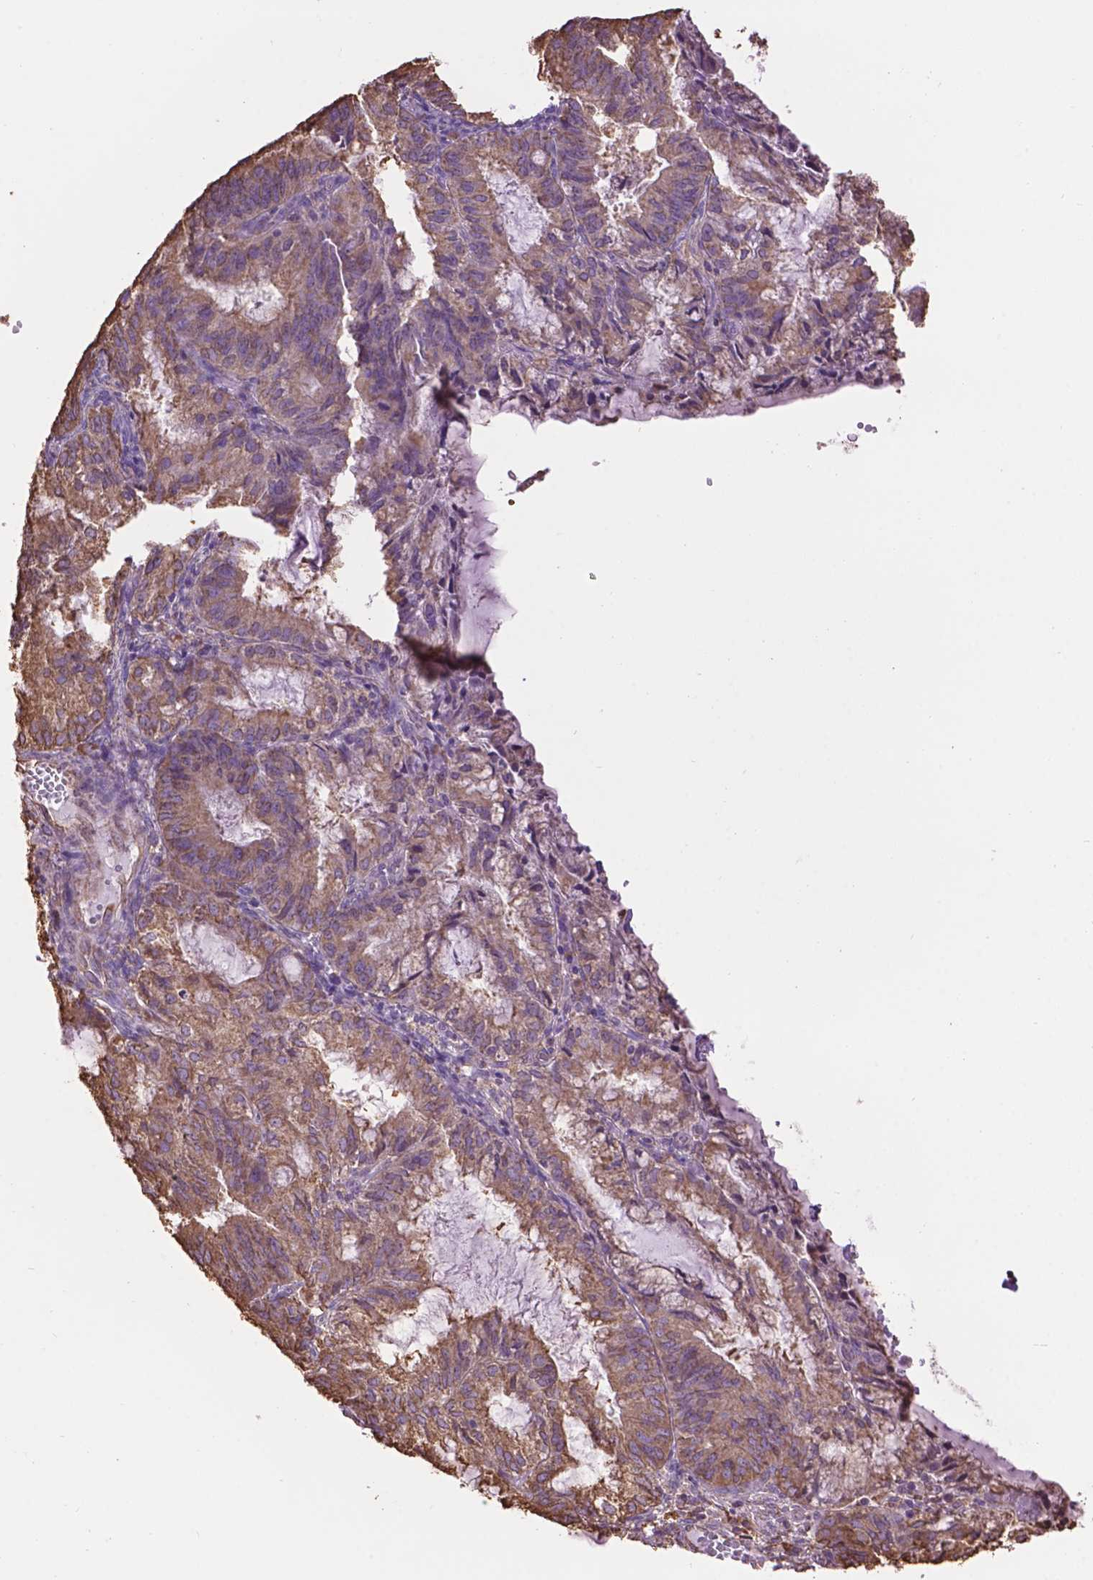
{"staining": {"intensity": "weak", "quantity": ">75%", "location": "cytoplasmic/membranous"}, "tissue": "endometrial cancer", "cell_type": "Tumor cells", "image_type": "cancer", "snomed": [{"axis": "morphology", "description": "Adenocarcinoma, NOS"}, {"axis": "topography", "description": "Endometrium"}], "caption": "A brown stain labels weak cytoplasmic/membranous expression of a protein in endometrial adenocarcinoma tumor cells. (Brightfield microscopy of DAB IHC at high magnification).", "gene": "PPP2R5E", "patient": {"sex": "female", "age": 86}}